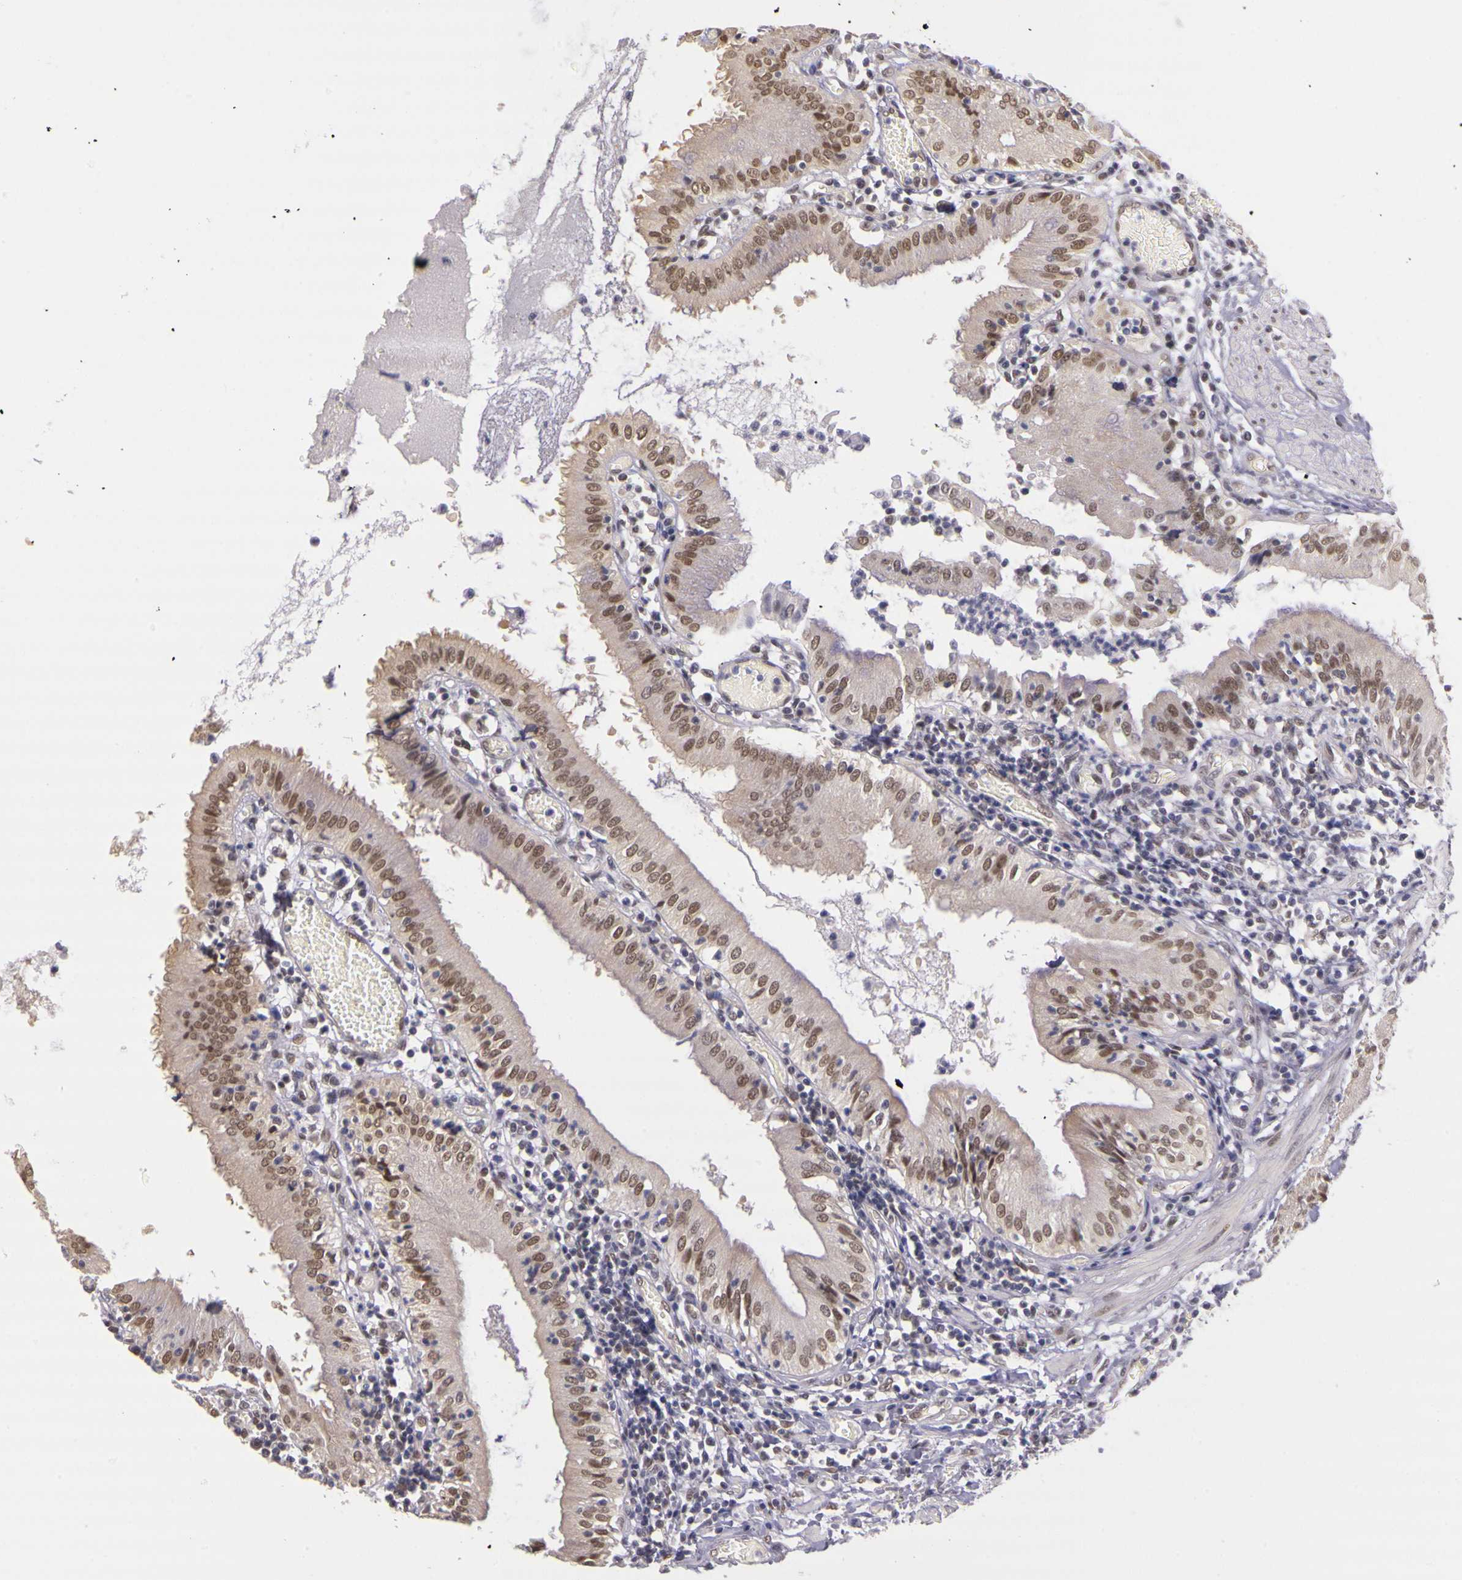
{"staining": {"intensity": "moderate", "quantity": ">75%", "location": "nuclear"}, "tissue": "gallbladder", "cell_type": "Glandular cells", "image_type": "normal", "snomed": [{"axis": "morphology", "description": "Normal tissue, NOS"}, {"axis": "topography", "description": "Gallbladder"}], "caption": "Glandular cells demonstrate medium levels of moderate nuclear expression in about >75% of cells in unremarkable gallbladder. The protein of interest is stained brown, and the nuclei are stained in blue (DAB IHC with brightfield microscopy, high magnification).", "gene": "WDR13", "patient": {"sex": "male", "age": 58}}